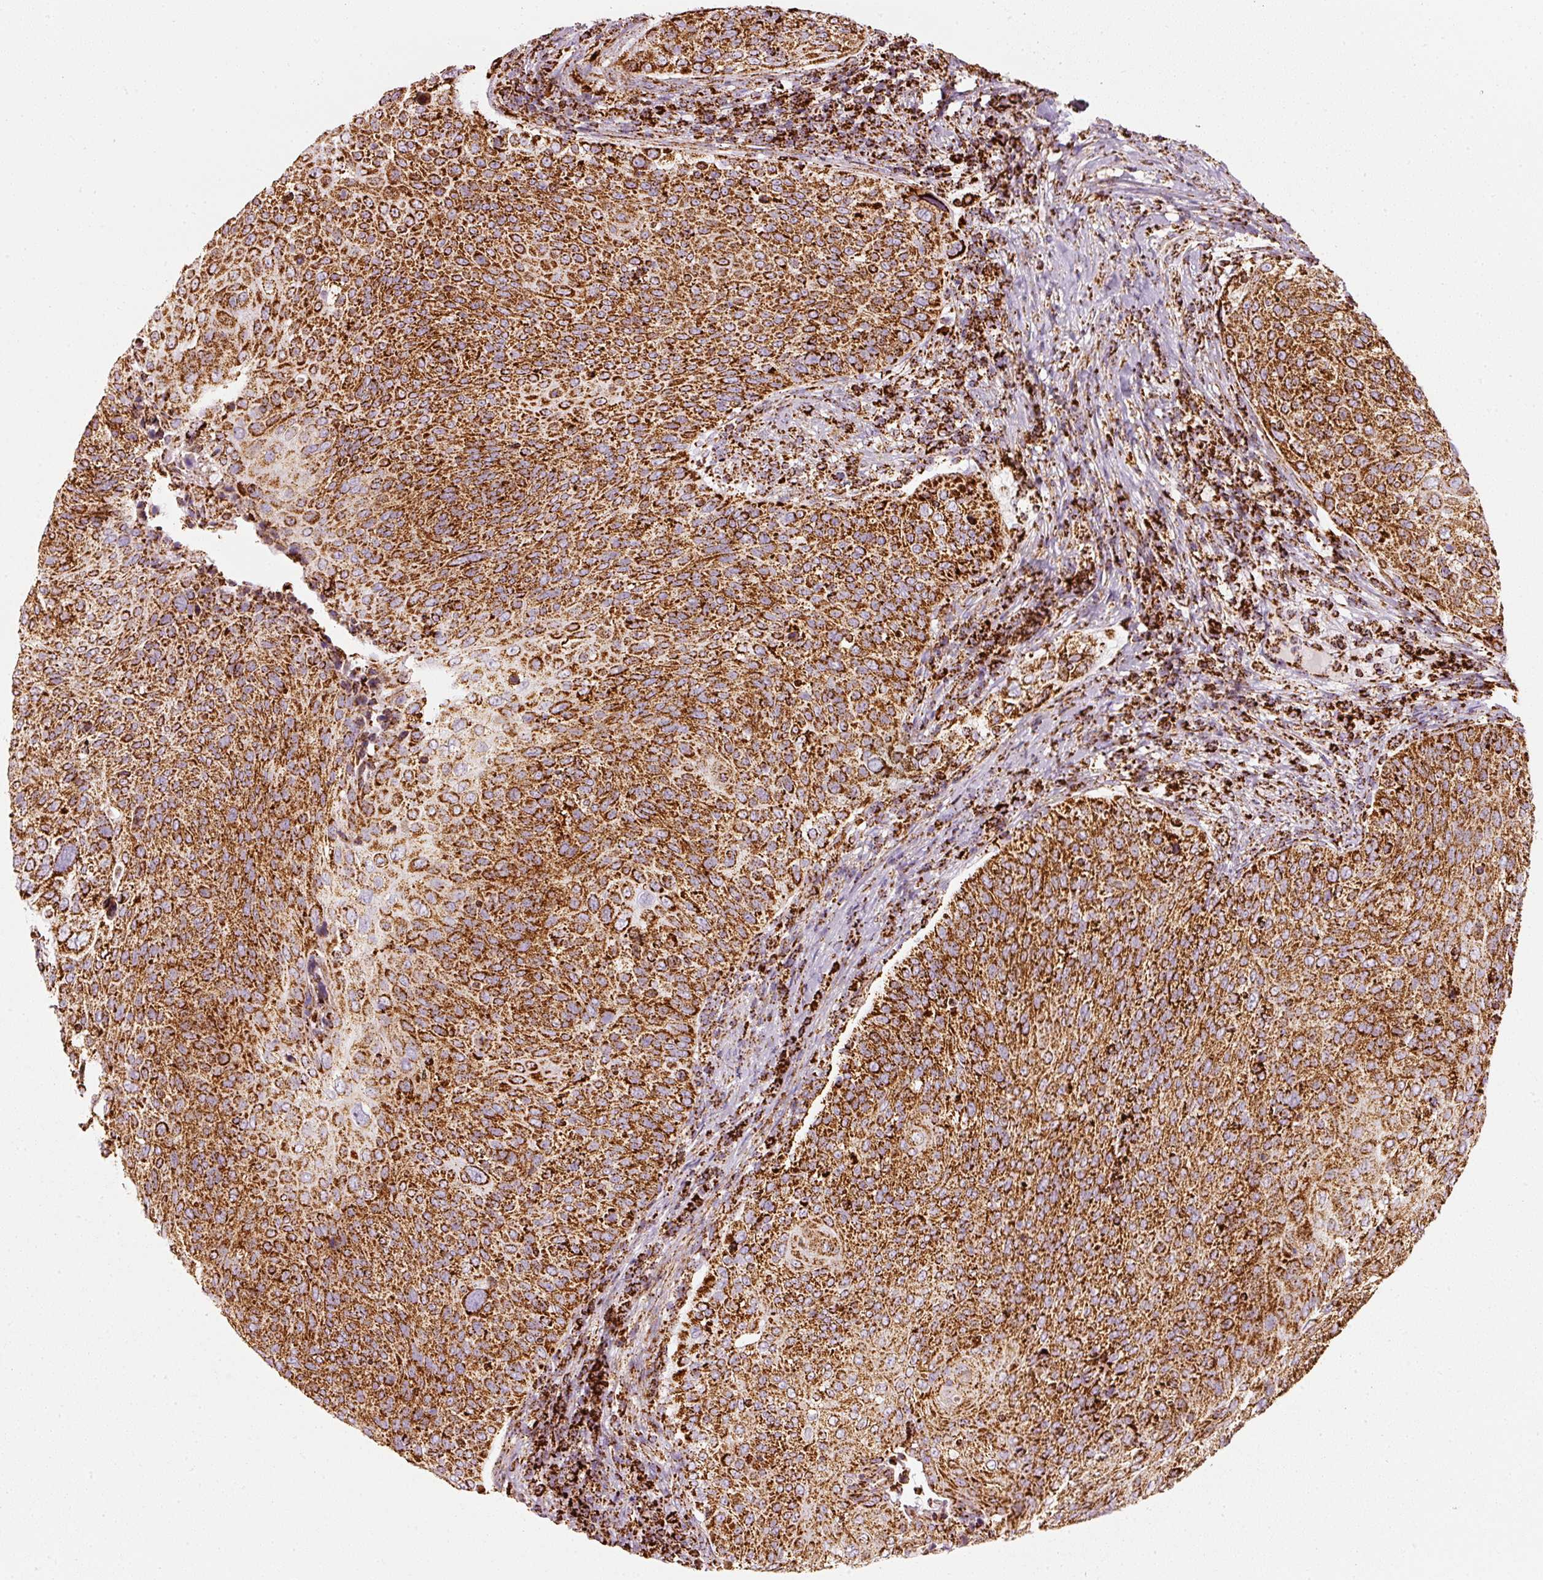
{"staining": {"intensity": "strong", "quantity": ">75%", "location": "cytoplasmic/membranous"}, "tissue": "cervical cancer", "cell_type": "Tumor cells", "image_type": "cancer", "snomed": [{"axis": "morphology", "description": "Squamous cell carcinoma, NOS"}, {"axis": "topography", "description": "Cervix"}], "caption": "Immunohistochemical staining of human cervical squamous cell carcinoma shows high levels of strong cytoplasmic/membranous protein staining in about >75% of tumor cells.", "gene": "MT-CO2", "patient": {"sex": "female", "age": 31}}